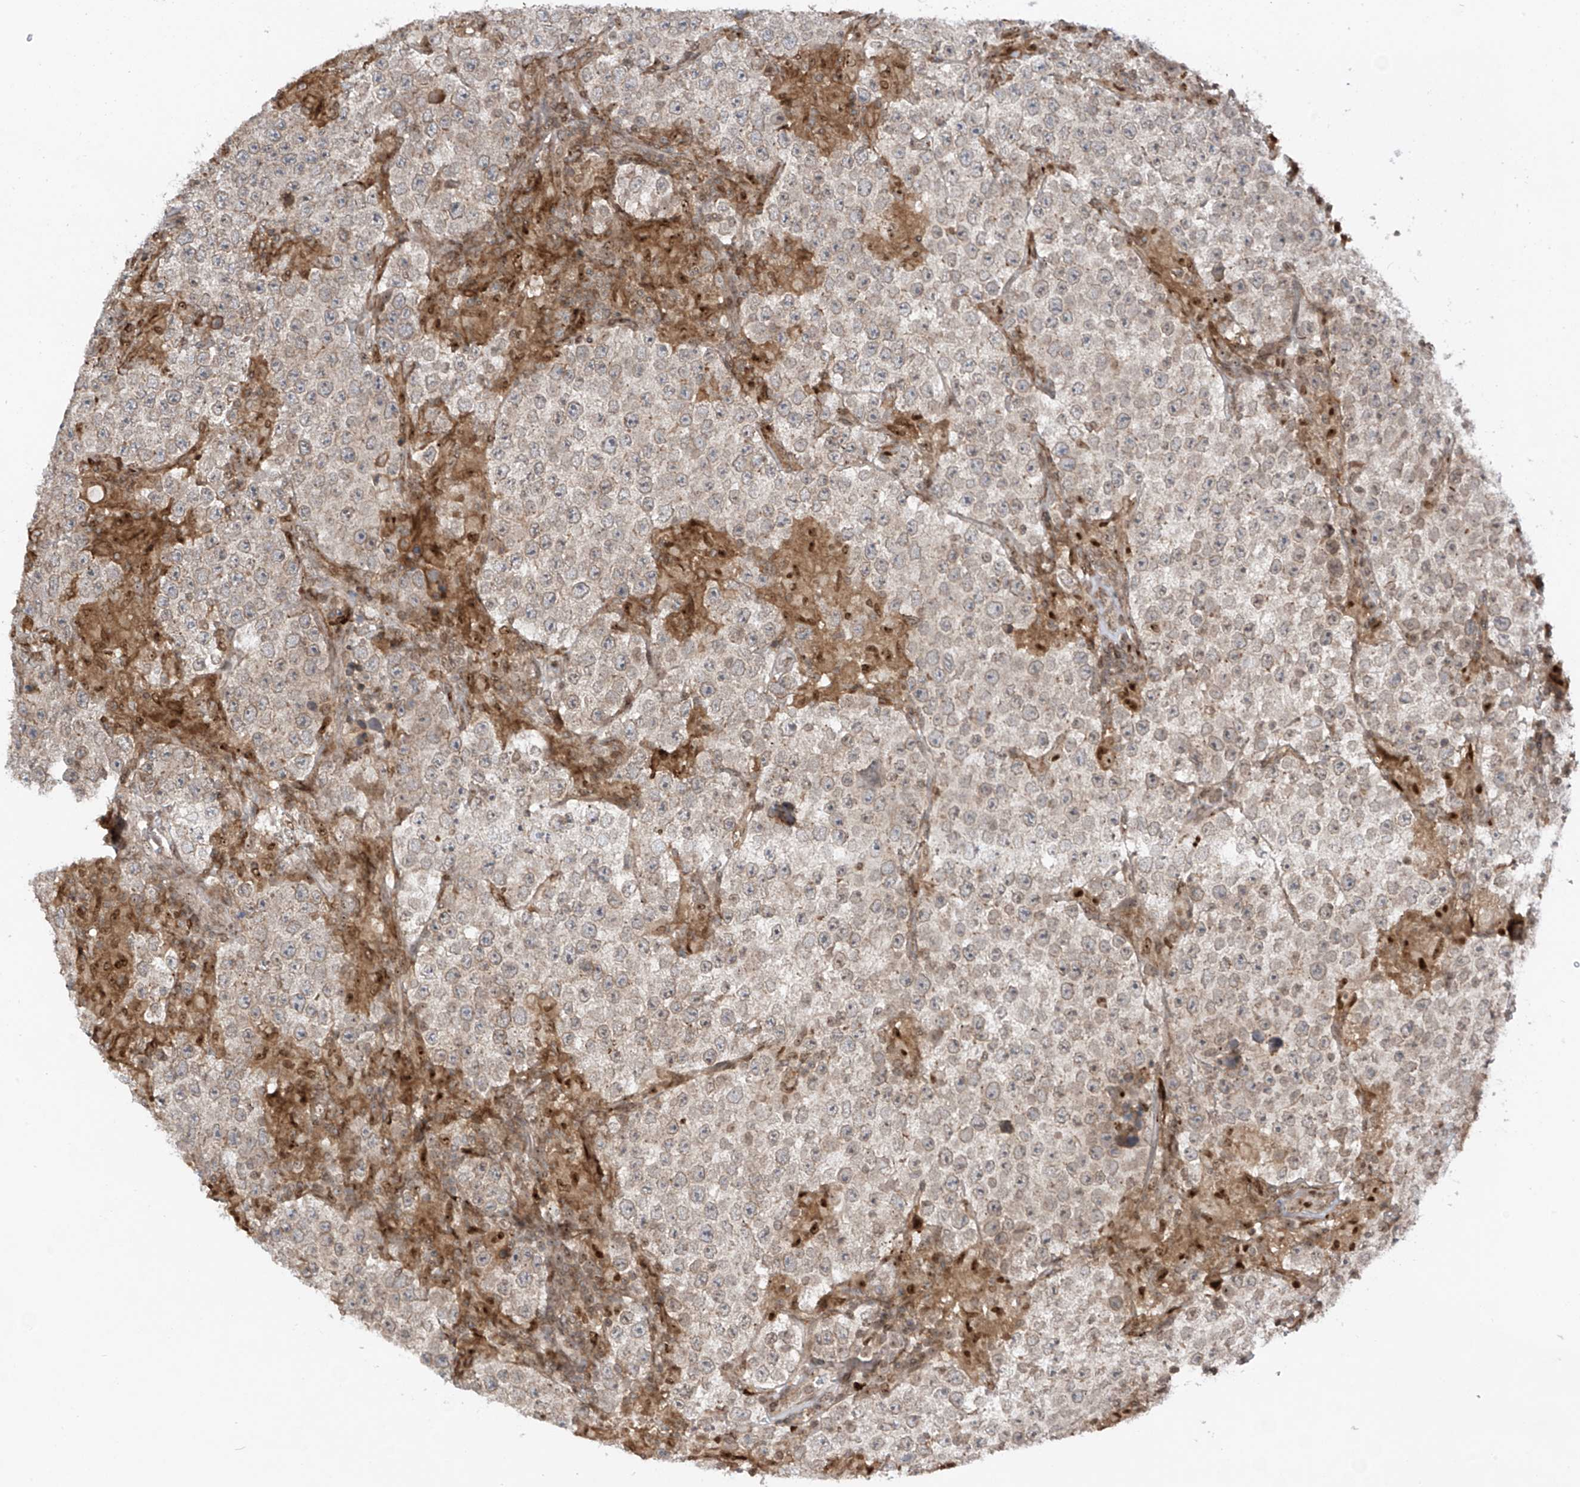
{"staining": {"intensity": "weak", "quantity": "<25%", "location": "cytoplasmic/membranous"}, "tissue": "testis cancer", "cell_type": "Tumor cells", "image_type": "cancer", "snomed": [{"axis": "morphology", "description": "Normal tissue, NOS"}, {"axis": "morphology", "description": "Urothelial carcinoma, High grade"}, {"axis": "morphology", "description": "Seminoma, NOS"}, {"axis": "morphology", "description": "Carcinoma, Embryonal, NOS"}, {"axis": "topography", "description": "Urinary bladder"}, {"axis": "topography", "description": "Testis"}], "caption": "A high-resolution micrograph shows immunohistochemistry staining of embryonal carcinoma (testis), which displays no significant expression in tumor cells. (Brightfield microscopy of DAB (3,3'-diaminobenzidine) IHC at high magnification).", "gene": "REPIN1", "patient": {"sex": "male", "age": 41}}